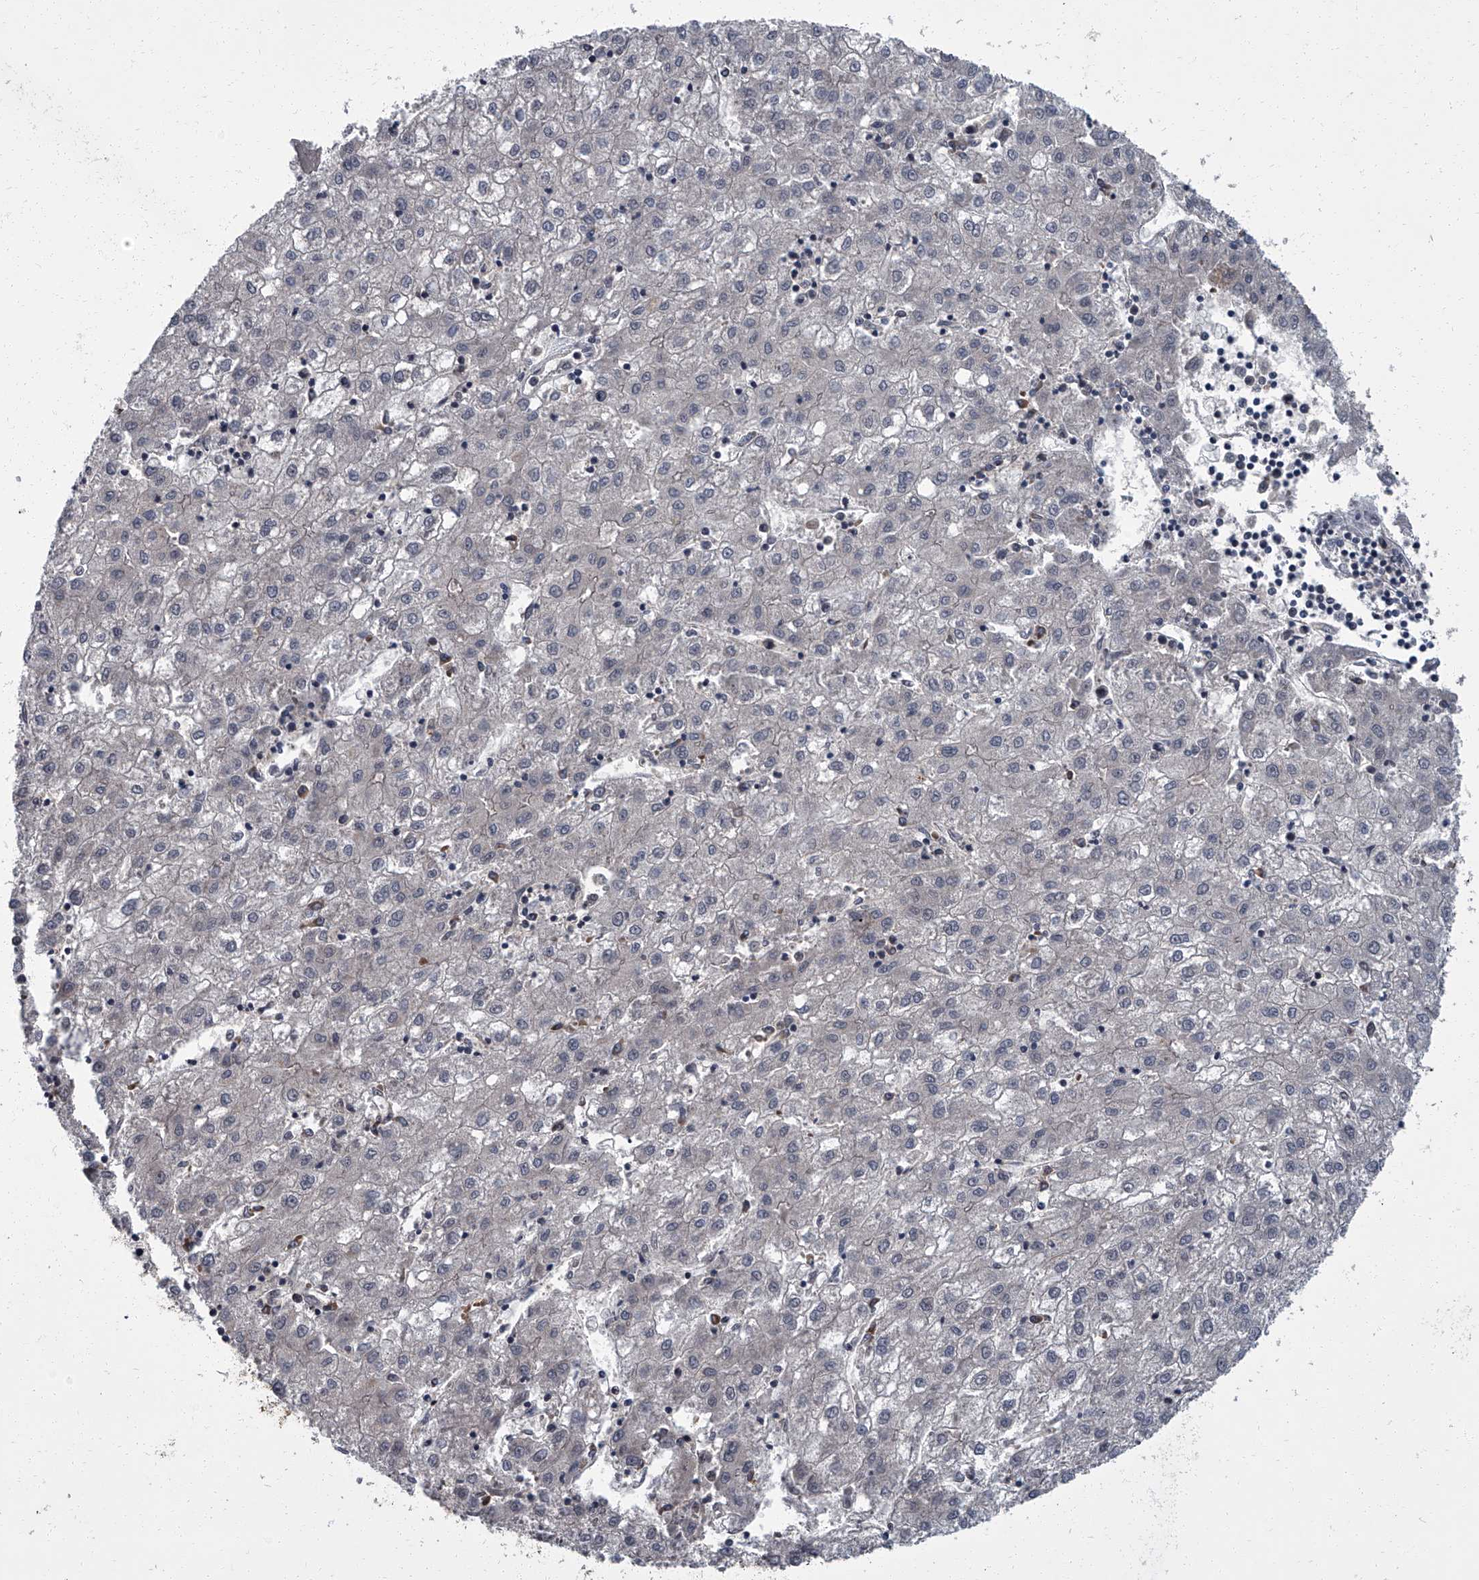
{"staining": {"intensity": "negative", "quantity": "none", "location": "none"}, "tissue": "liver cancer", "cell_type": "Tumor cells", "image_type": "cancer", "snomed": [{"axis": "morphology", "description": "Carcinoma, Hepatocellular, NOS"}, {"axis": "topography", "description": "Liver"}], "caption": "High magnification brightfield microscopy of liver cancer stained with DAB (3,3'-diaminobenzidine) (brown) and counterstained with hematoxylin (blue): tumor cells show no significant positivity. (Brightfield microscopy of DAB (3,3'-diaminobenzidine) IHC at high magnification).", "gene": "ZNF274", "patient": {"sex": "male", "age": 72}}